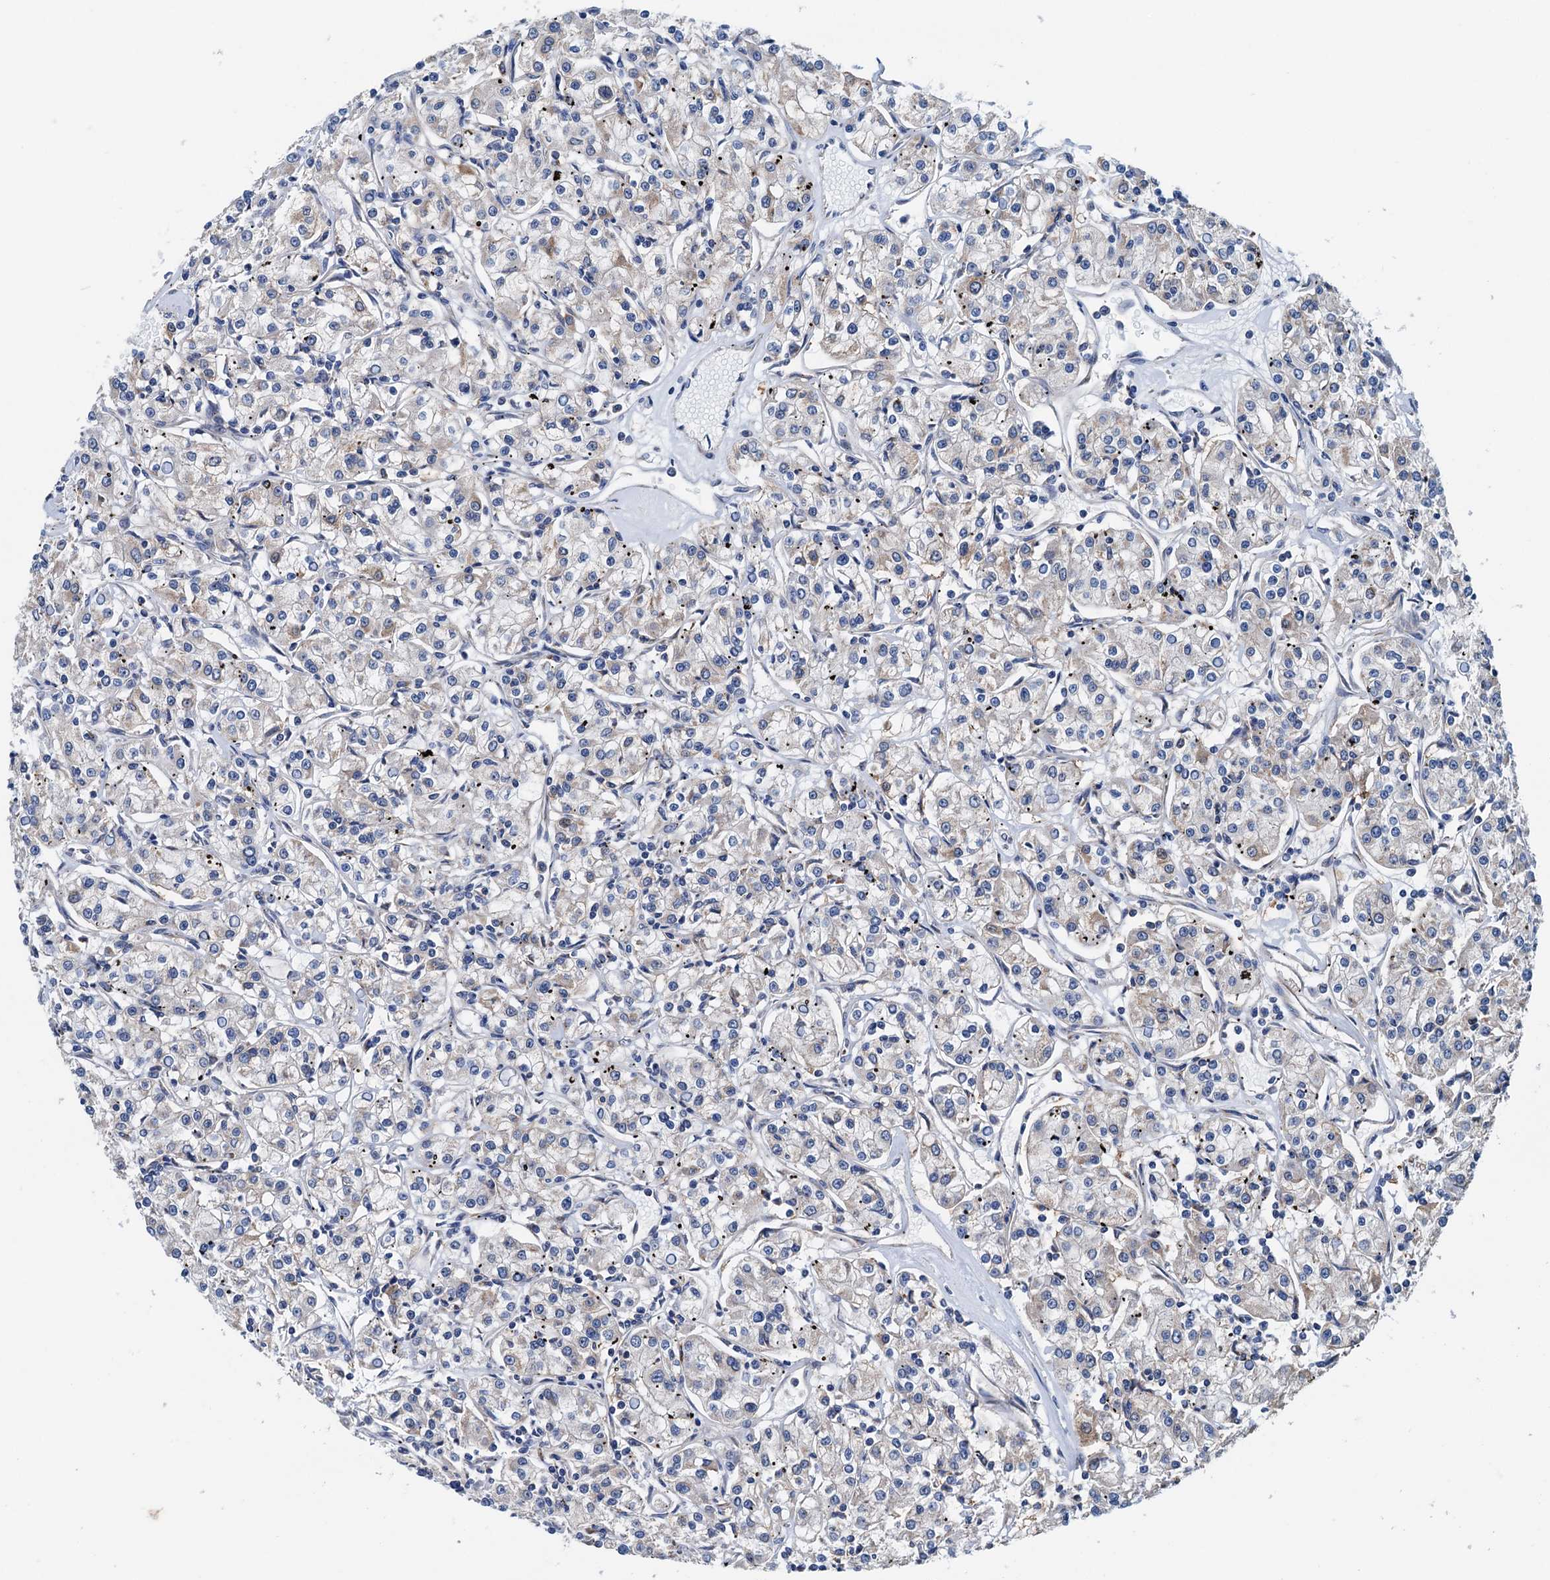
{"staining": {"intensity": "weak", "quantity": "<25%", "location": "cytoplasmic/membranous"}, "tissue": "renal cancer", "cell_type": "Tumor cells", "image_type": "cancer", "snomed": [{"axis": "morphology", "description": "Adenocarcinoma, NOS"}, {"axis": "topography", "description": "Kidney"}], "caption": "Immunohistochemistry (IHC) photomicrograph of human renal cancer (adenocarcinoma) stained for a protein (brown), which displays no expression in tumor cells. The staining is performed using DAB brown chromogen with nuclei counter-stained in using hematoxylin.", "gene": "ELAC1", "patient": {"sex": "female", "age": 59}}